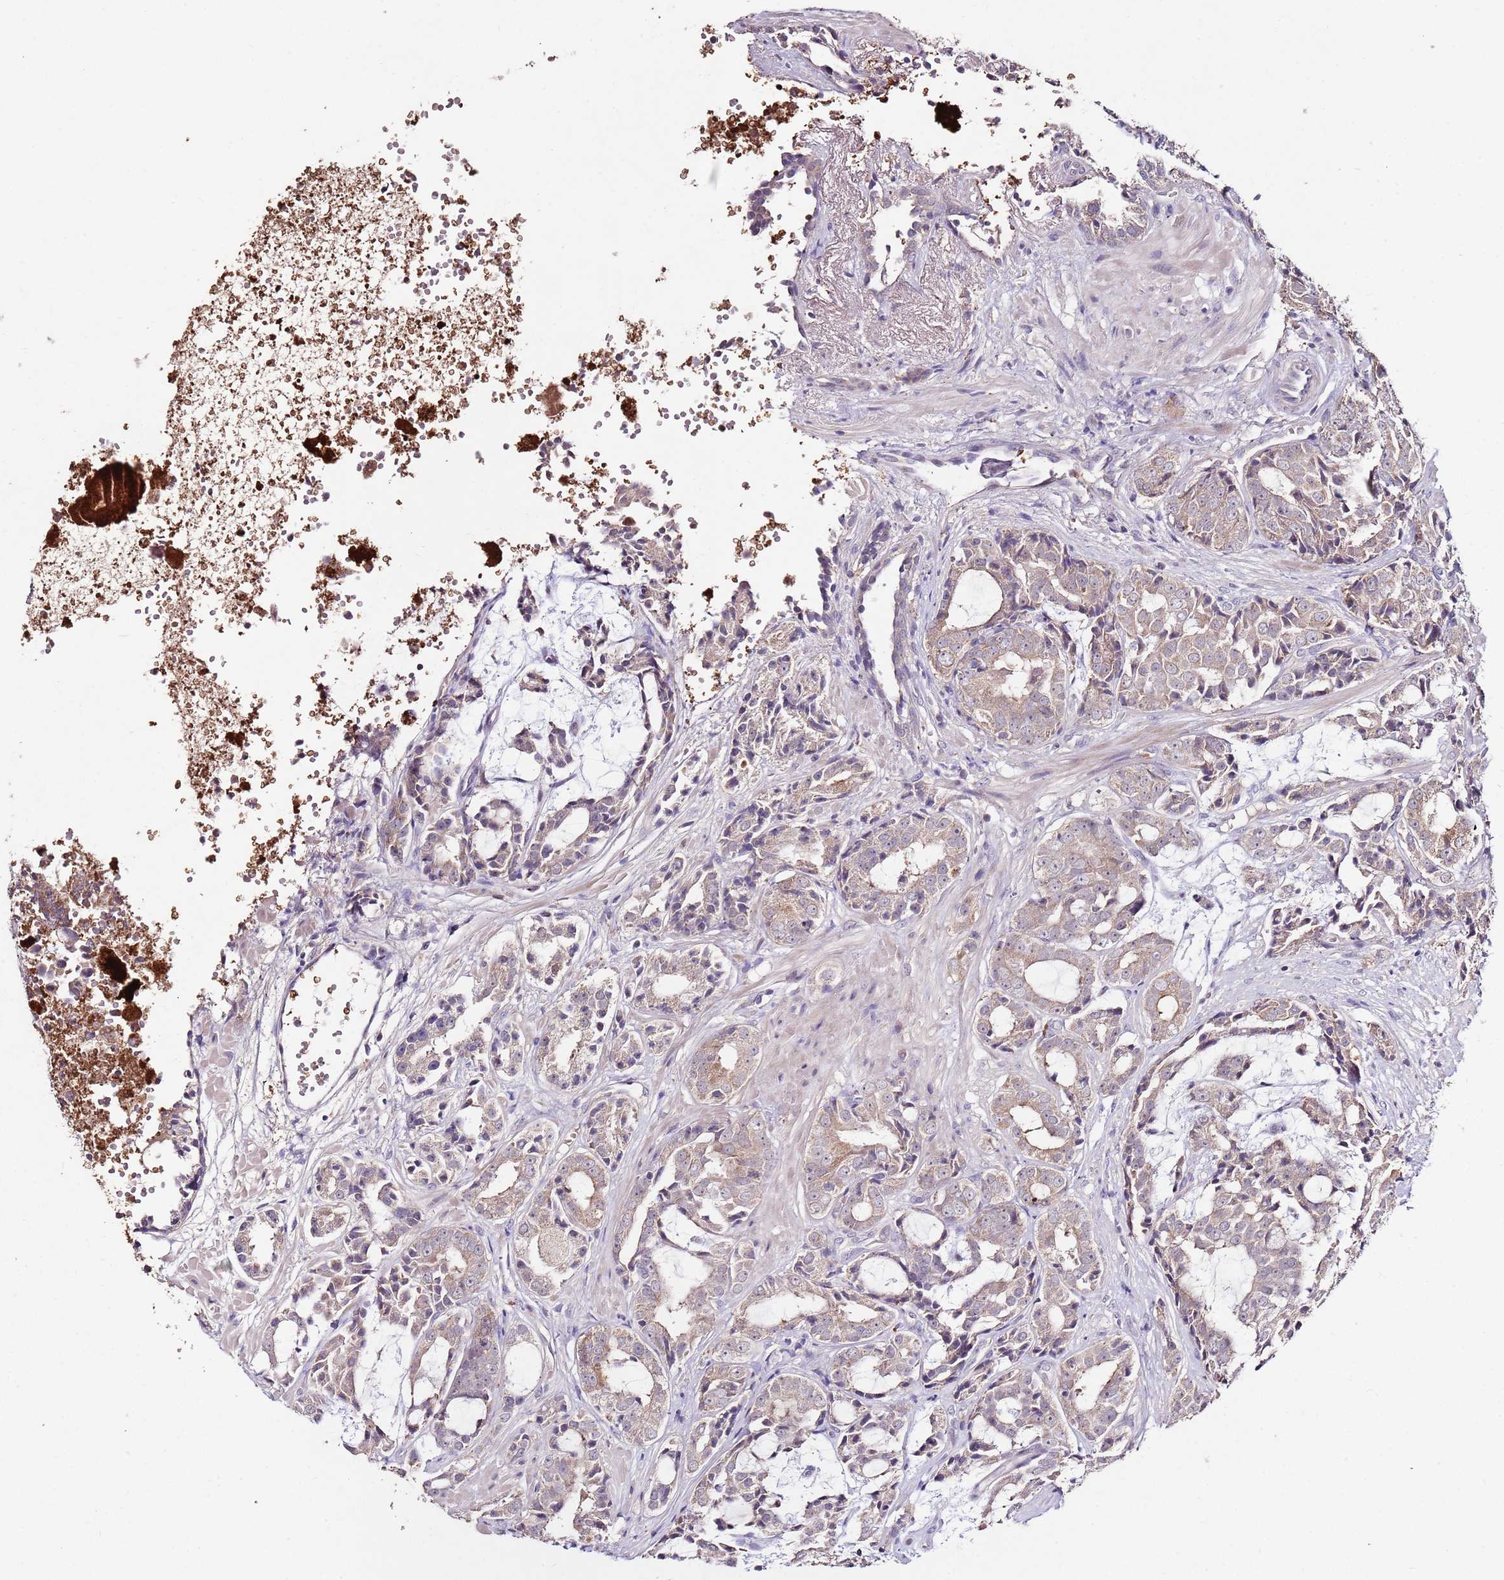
{"staining": {"intensity": "weak", "quantity": "25%-75%", "location": "cytoplasmic/membranous"}, "tissue": "prostate cancer", "cell_type": "Tumor cells", "image_type": "cancer", "snomed": [{"axis": "morphology", "description": "Adenocarcinoma, High grade"}, {"axis": "topography", "description": "Prostate"}], "caption": "High-grade adenocarcinoma (prostate) tissue reveals weak cytoplasmic/membranous expression in about 25%-75% of tumor cells", "gene": "NRDE2", "patient": {"sex": "male", "age": 71}}